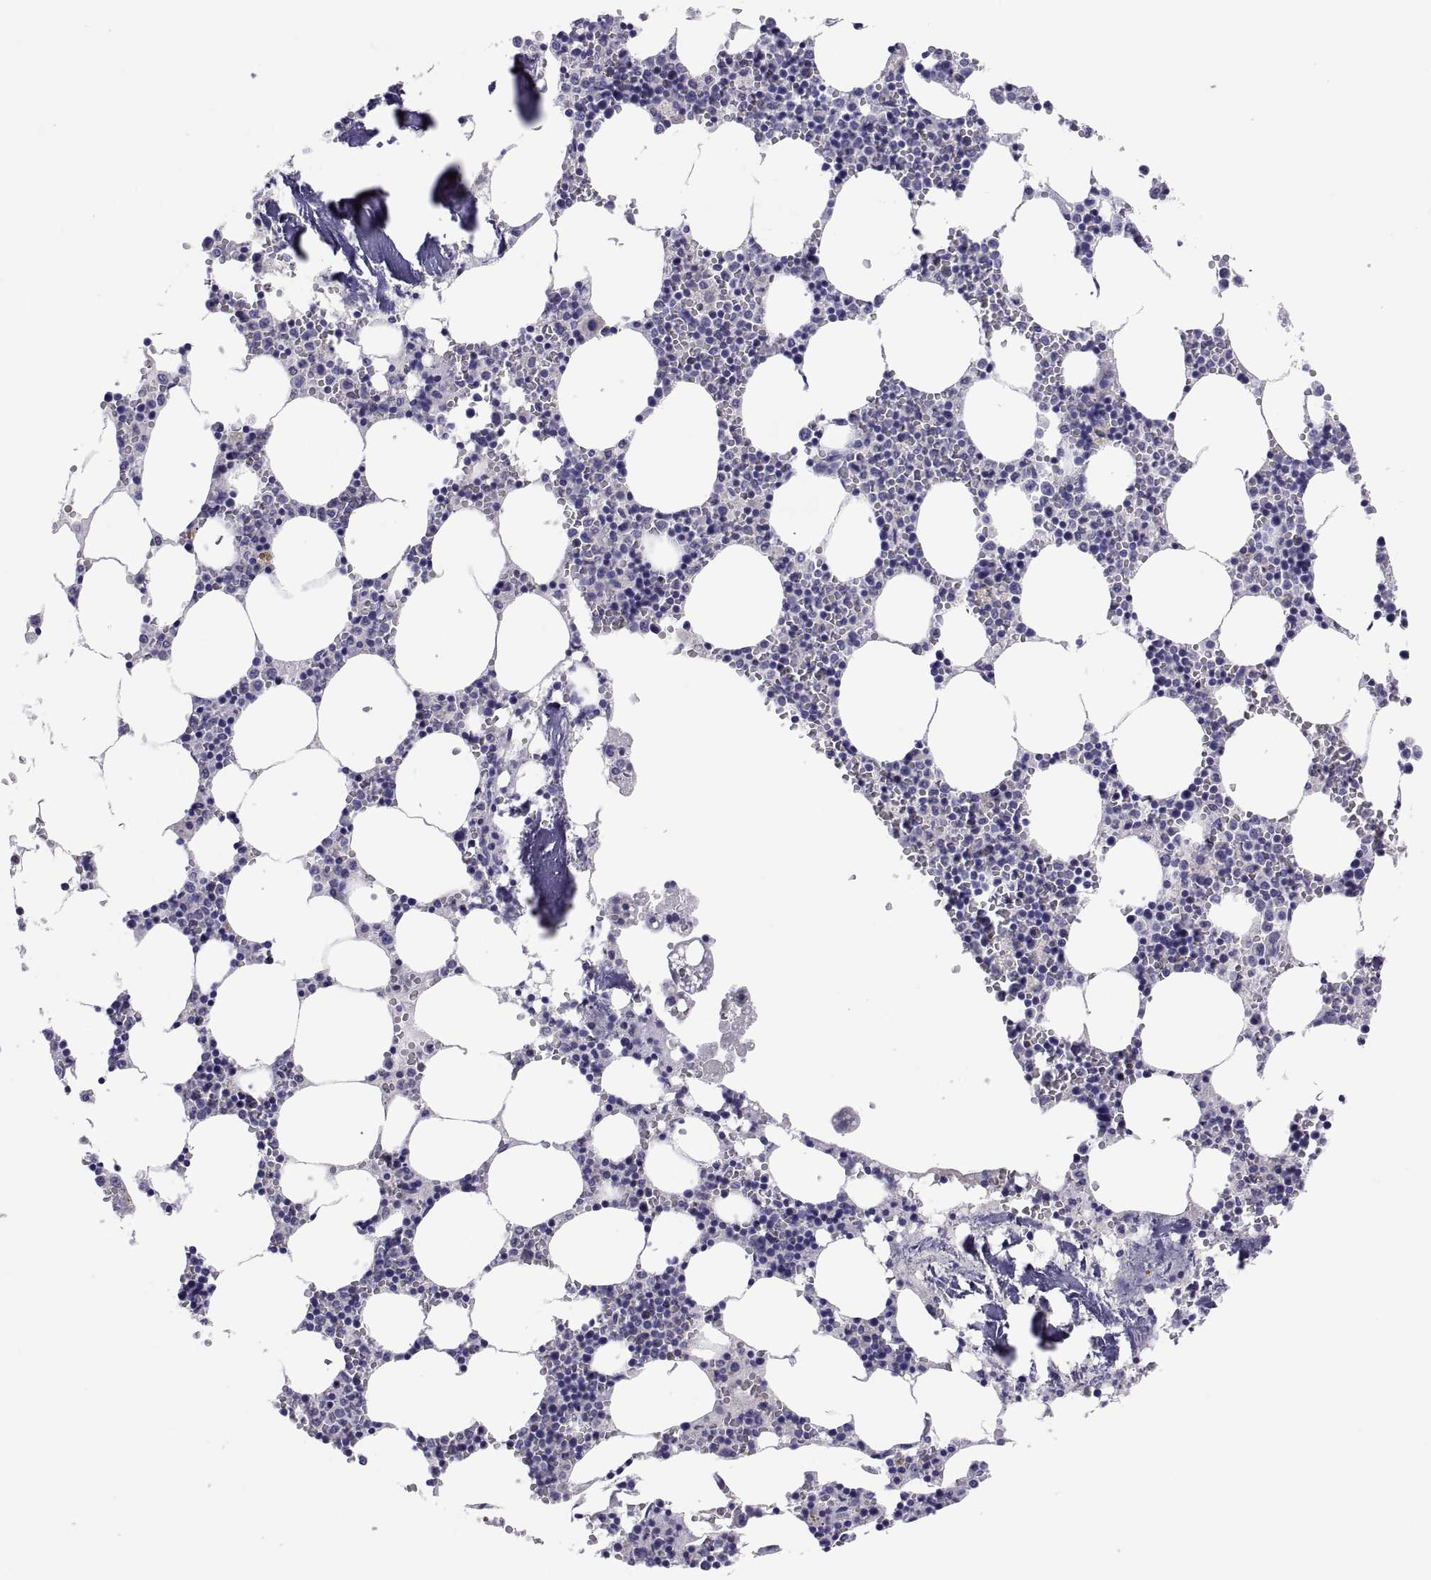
{"staining": {"intensity": "negative", "quantity": "none", "location": "none"}, "tissue": "bone marrow", "cell_type": "Hematopoietic cells", "image_type": "normal", "snomed": [{"axis": "morphology", "description": "Normal tissue, NOS"}, {"axis": "topography", "description": "Bone marrow"}], "caption": "Protein analysis of normal bone marrow reveals no significant expression in hematopoietic cells.", "gene": "CHCT1", "patient": {"sex": "female", "age": 64}}